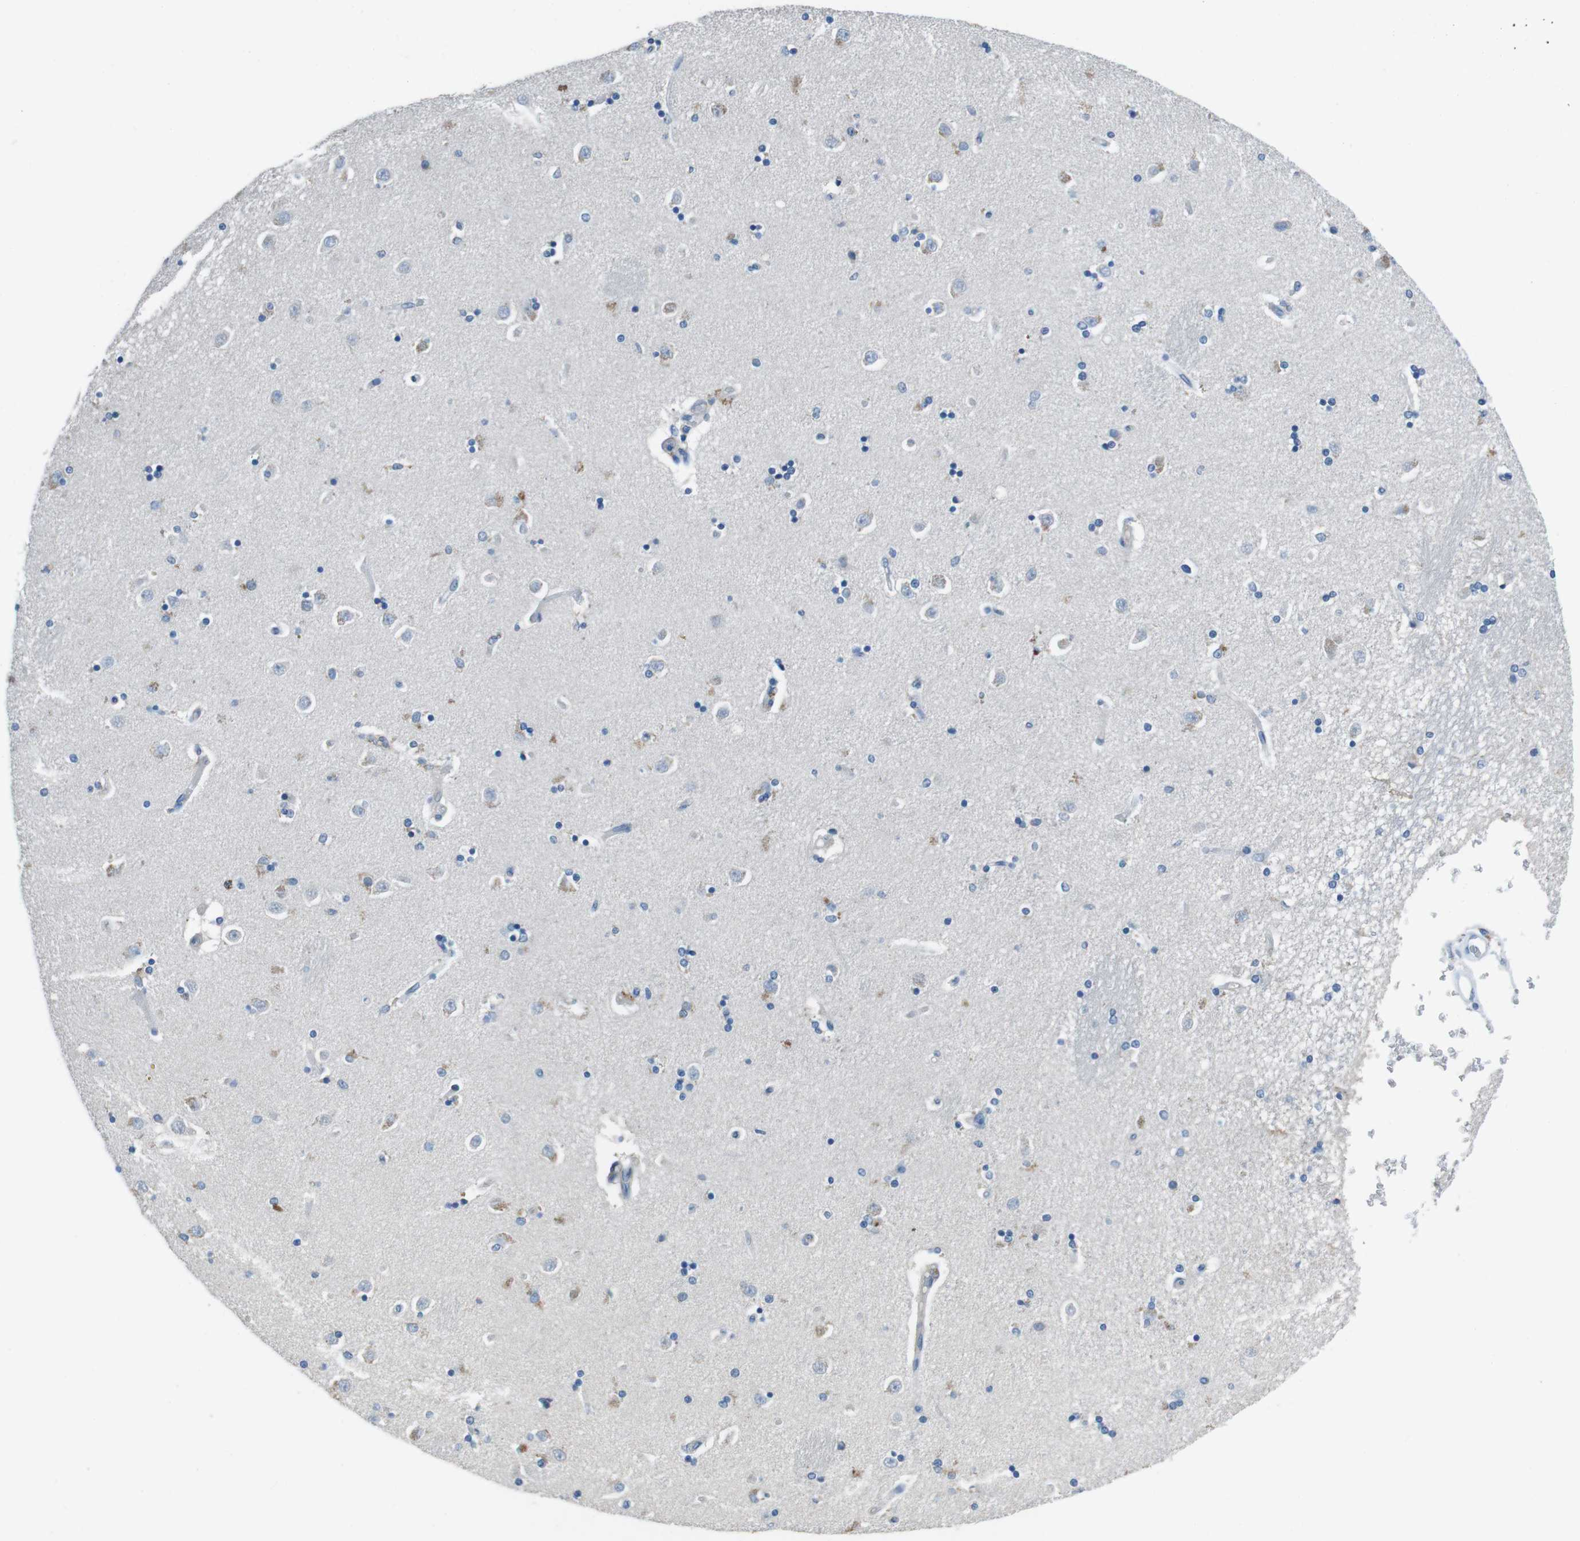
{"staining": {"intensity": "weak", "quantity": "<25%", "location": "cytoplasmic/membranous"}, "tissue": "caudate", "cell_type": "Glial cells", "image_type": "normal", "snomed": [{"axis": "morphology", "description": "Normal tissue, NOS"}, {"axis": "topography", "description": "Lateral ventricle wall"}], "caption": "DAB immunohistochemical staining of normal human caudate displays no significant expression in glial cells.", "gene": "CYP2C19", "patient": {"sex": "female", "age": 54}}